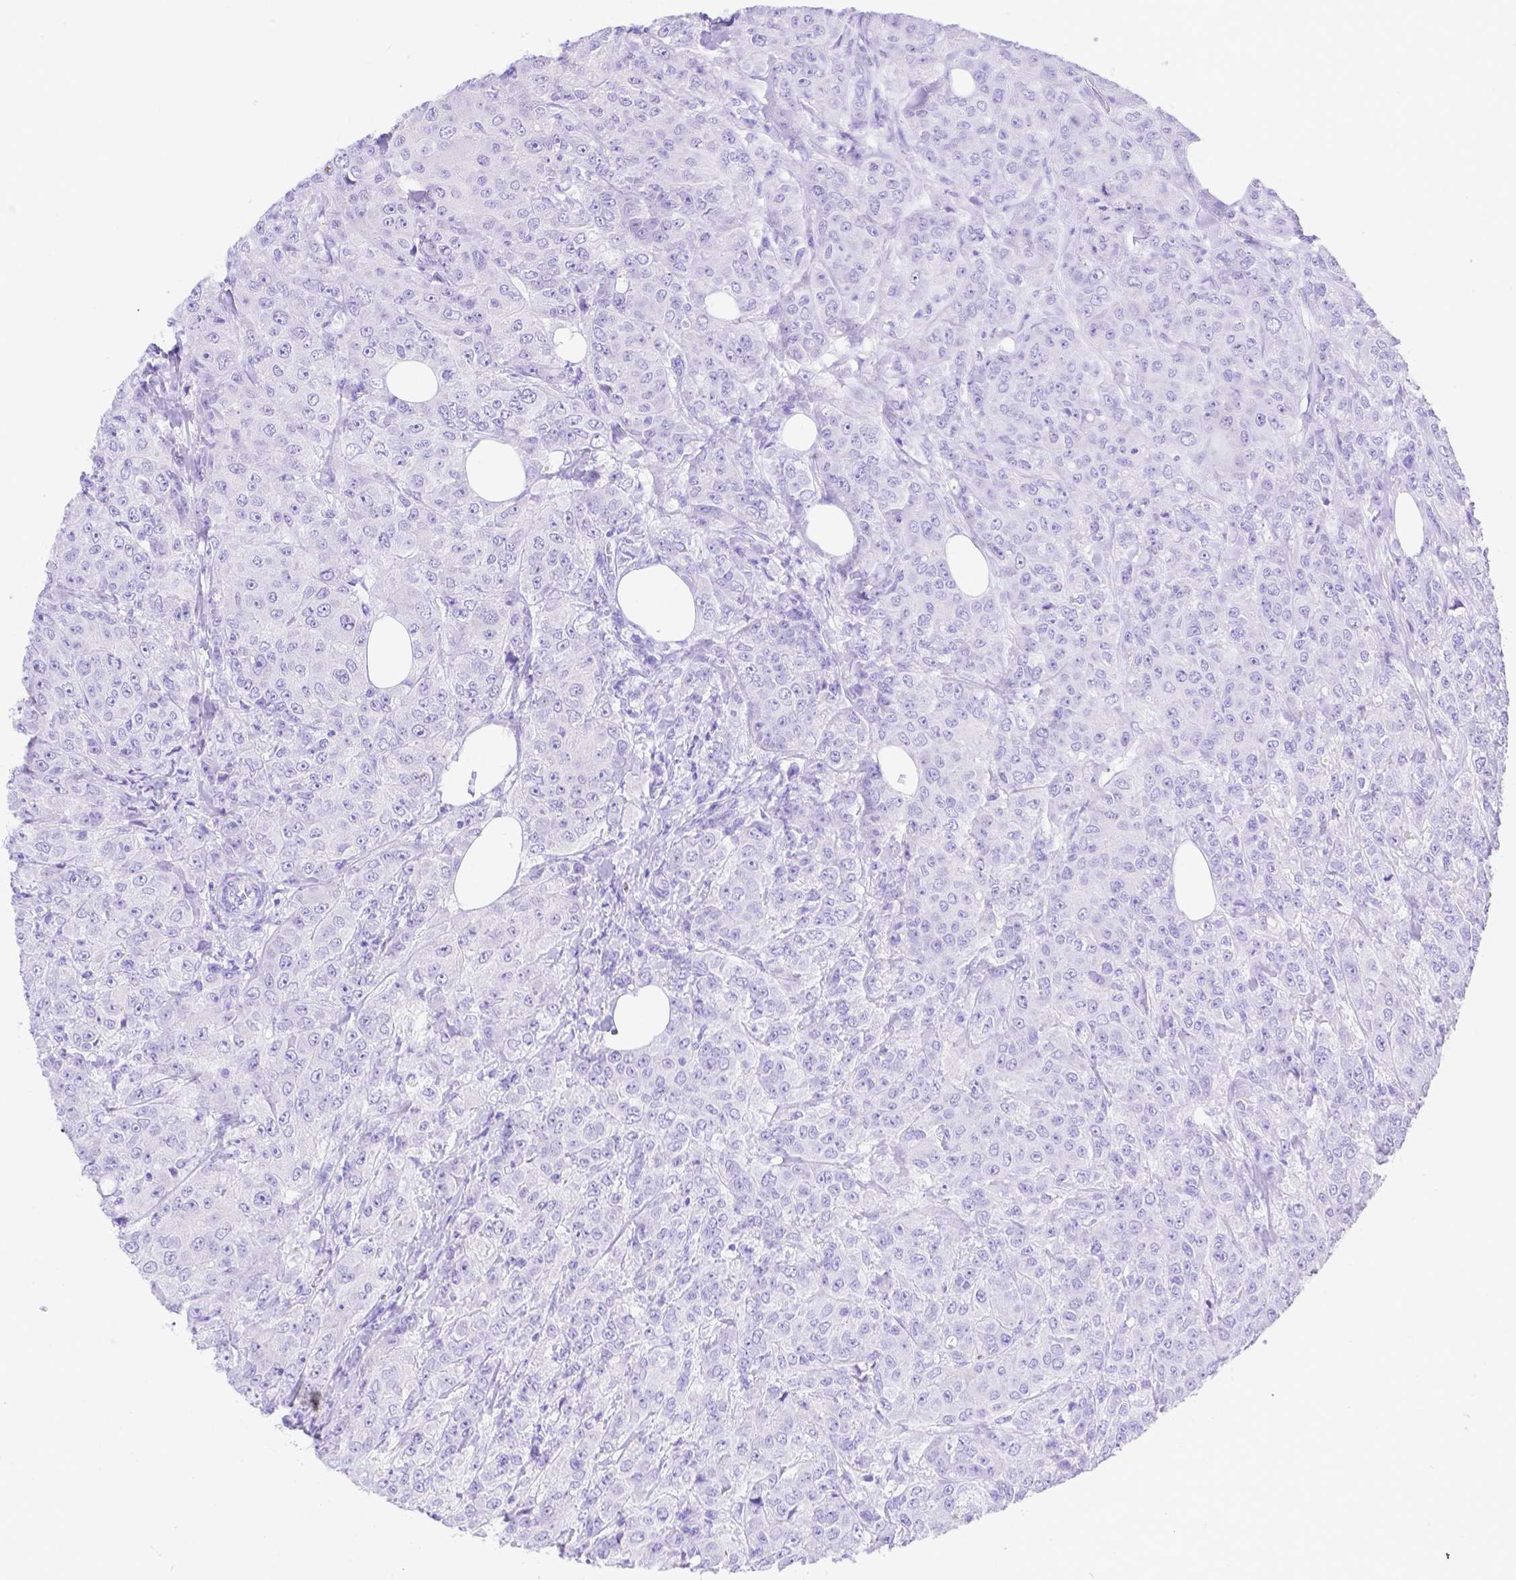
{"staining": {"intensity": "negative", "quantity": "none", "location": "none"}, "tissue": "breast cancer", "cell_type": "Tumor cells", "image_type": "cancer", "snomed": [{"axis": "morphology", "description": "Normal tissue, NOS"}, {"axis": "morphology", "description": "Duct carcinoma"}, {"axis": "topography", "description": "Breast"}], "caption": "Tumor cells are negative for brown protein staining in breast cancer (infiltrating ductal carcinoma). (DAB immunohistochemistry (IHC), high magnification).", "gene": "SMR3A", "patient": {"sex": "female", "age": 43}}